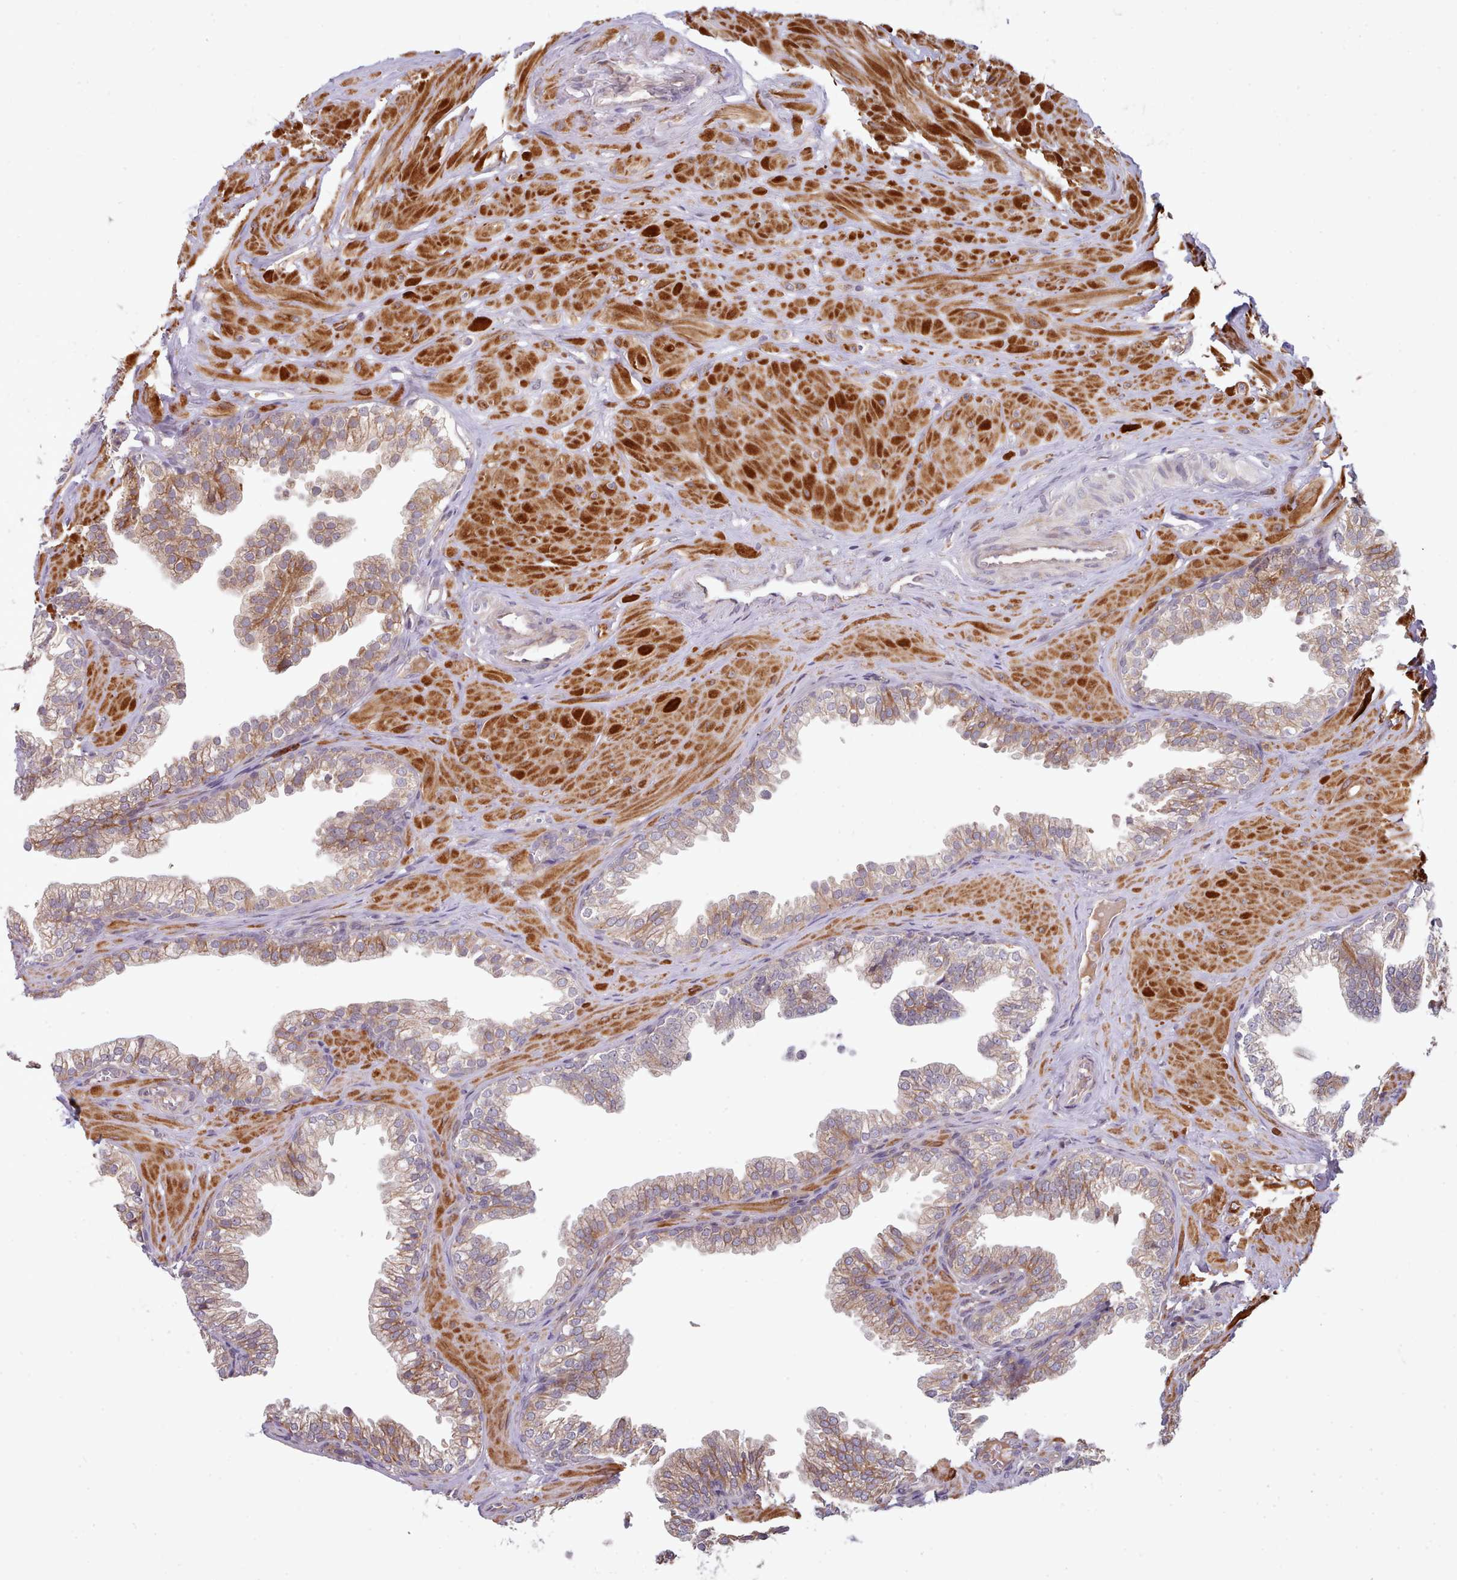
{"staining": {"intensity": "moderate", "quantity": "25%-75%", "location": "cytoplasmic/membranous"}, "tissue": "prostate", "cell_type": "Glandular cells", "image_type": "normal", "snomed": [{"axis": "morphology", "description": "Normal tissue, NOS"}, {"axis": "topography", "description": "Prostate"}, {"axis": "topography", "description": "Peripheral nerve tissue"}], "caption": "Approximately 25%-75% of glandular cells in benign human prostate exhibit moderate cytoplasmic/membranous protein staining as visualized by brown immunohistochemical staining.", "gene": "TRIM26", "patient": {"sex": "male", "age": 55}}